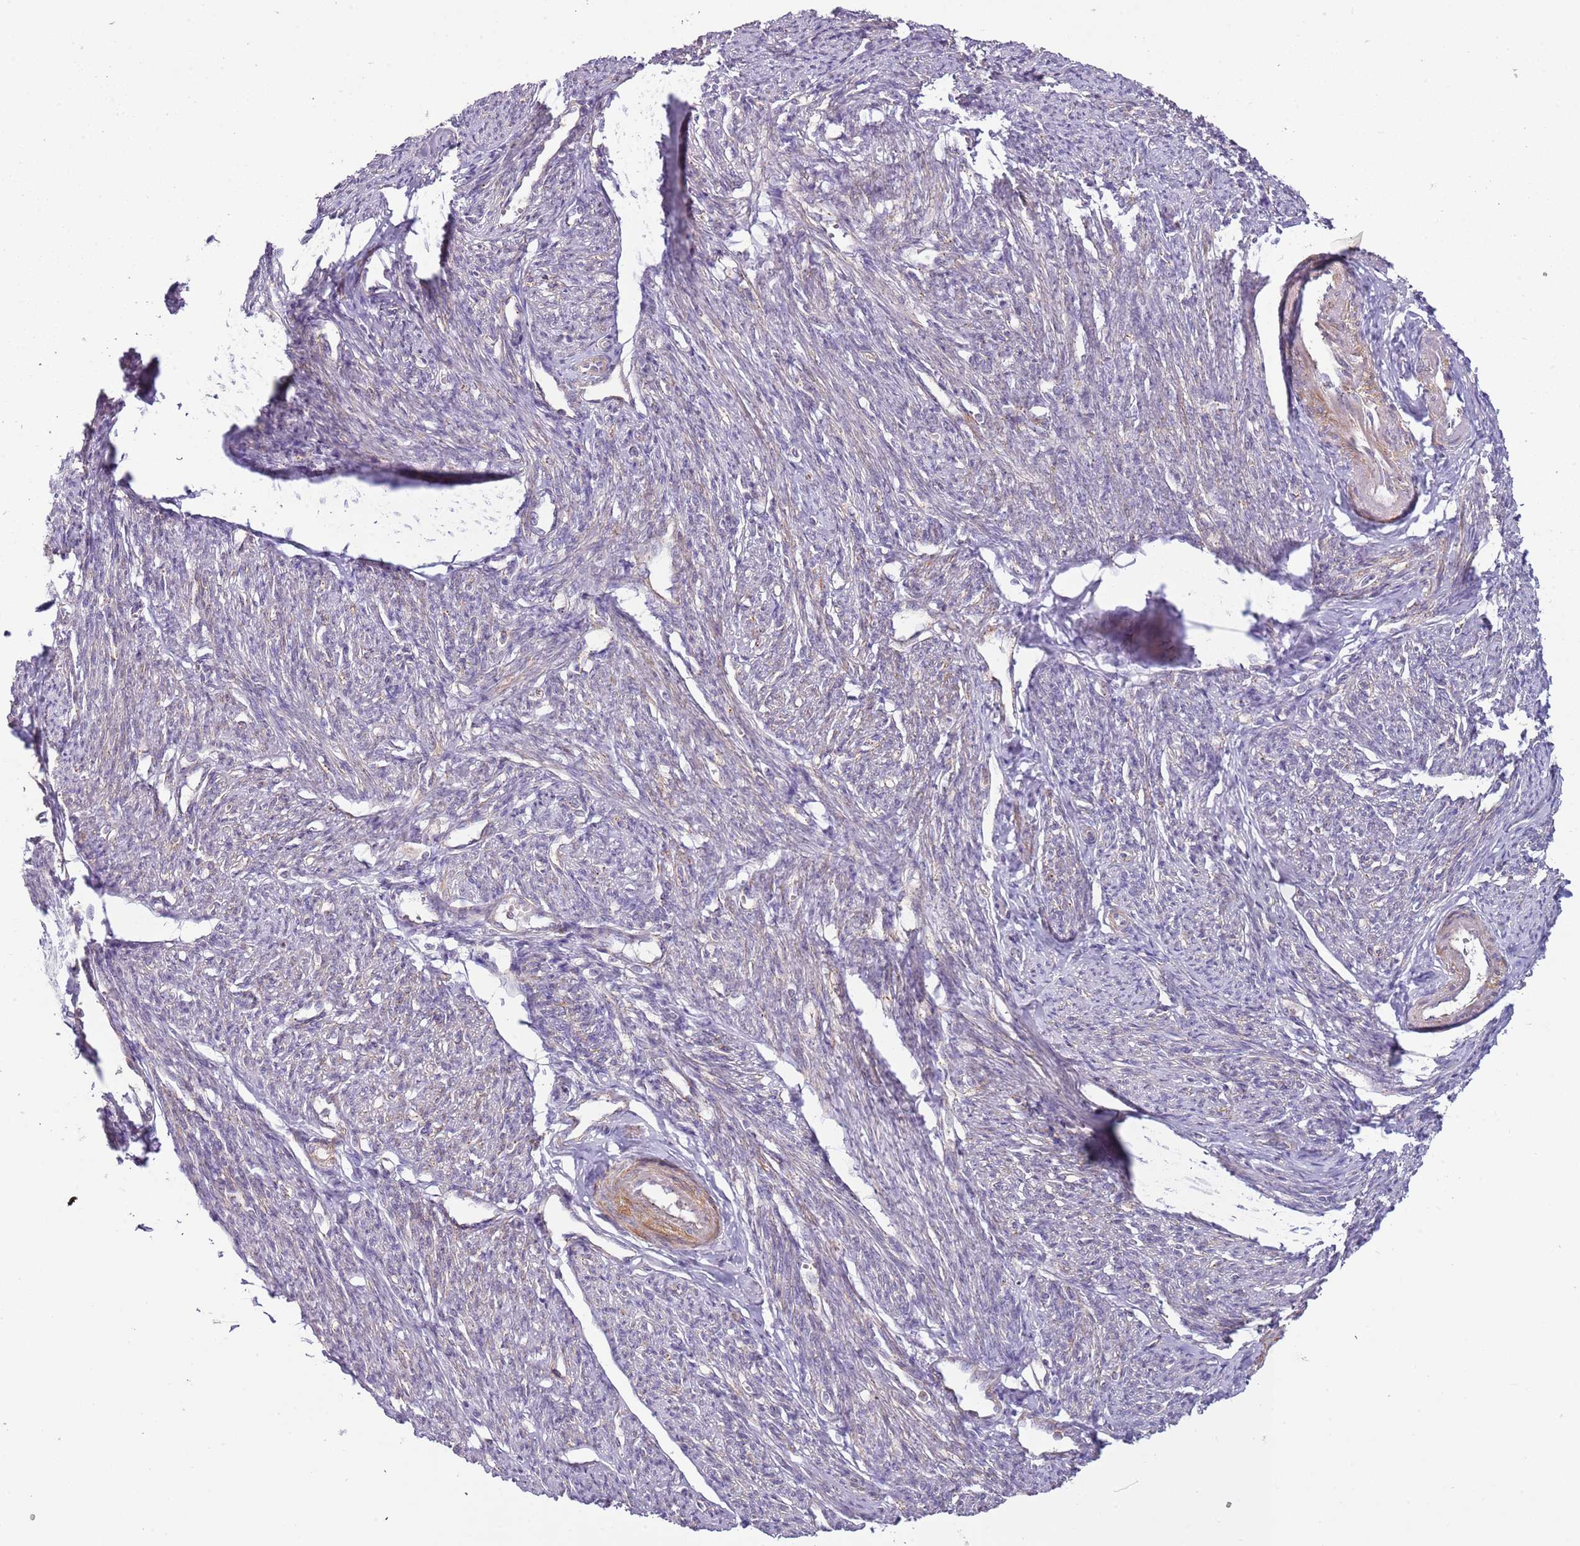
{"staining": {"intensity": "strong", "quantity": "25%-75%", "location": "cytoplasmic/membranous"}, "tissue": "smooth muscle", "cell_type": "Smooth muscle cells", "image_type": "normal", "snomed": [{"axis": "morphology", "description": "Normal tissue, NOS"}, {"axis": "topography", "description": "Smooth muscle"}, {"axis": "topography", "description": "Uterus"}], "caption": "Protein analysis of normal smooth muscle demonstrates strong cytoplasmic/membranous staining in about 25%-75% of smooth muscle cells.", "gene": "DTD2", "patient": {"sex": "female", "age": 59}}